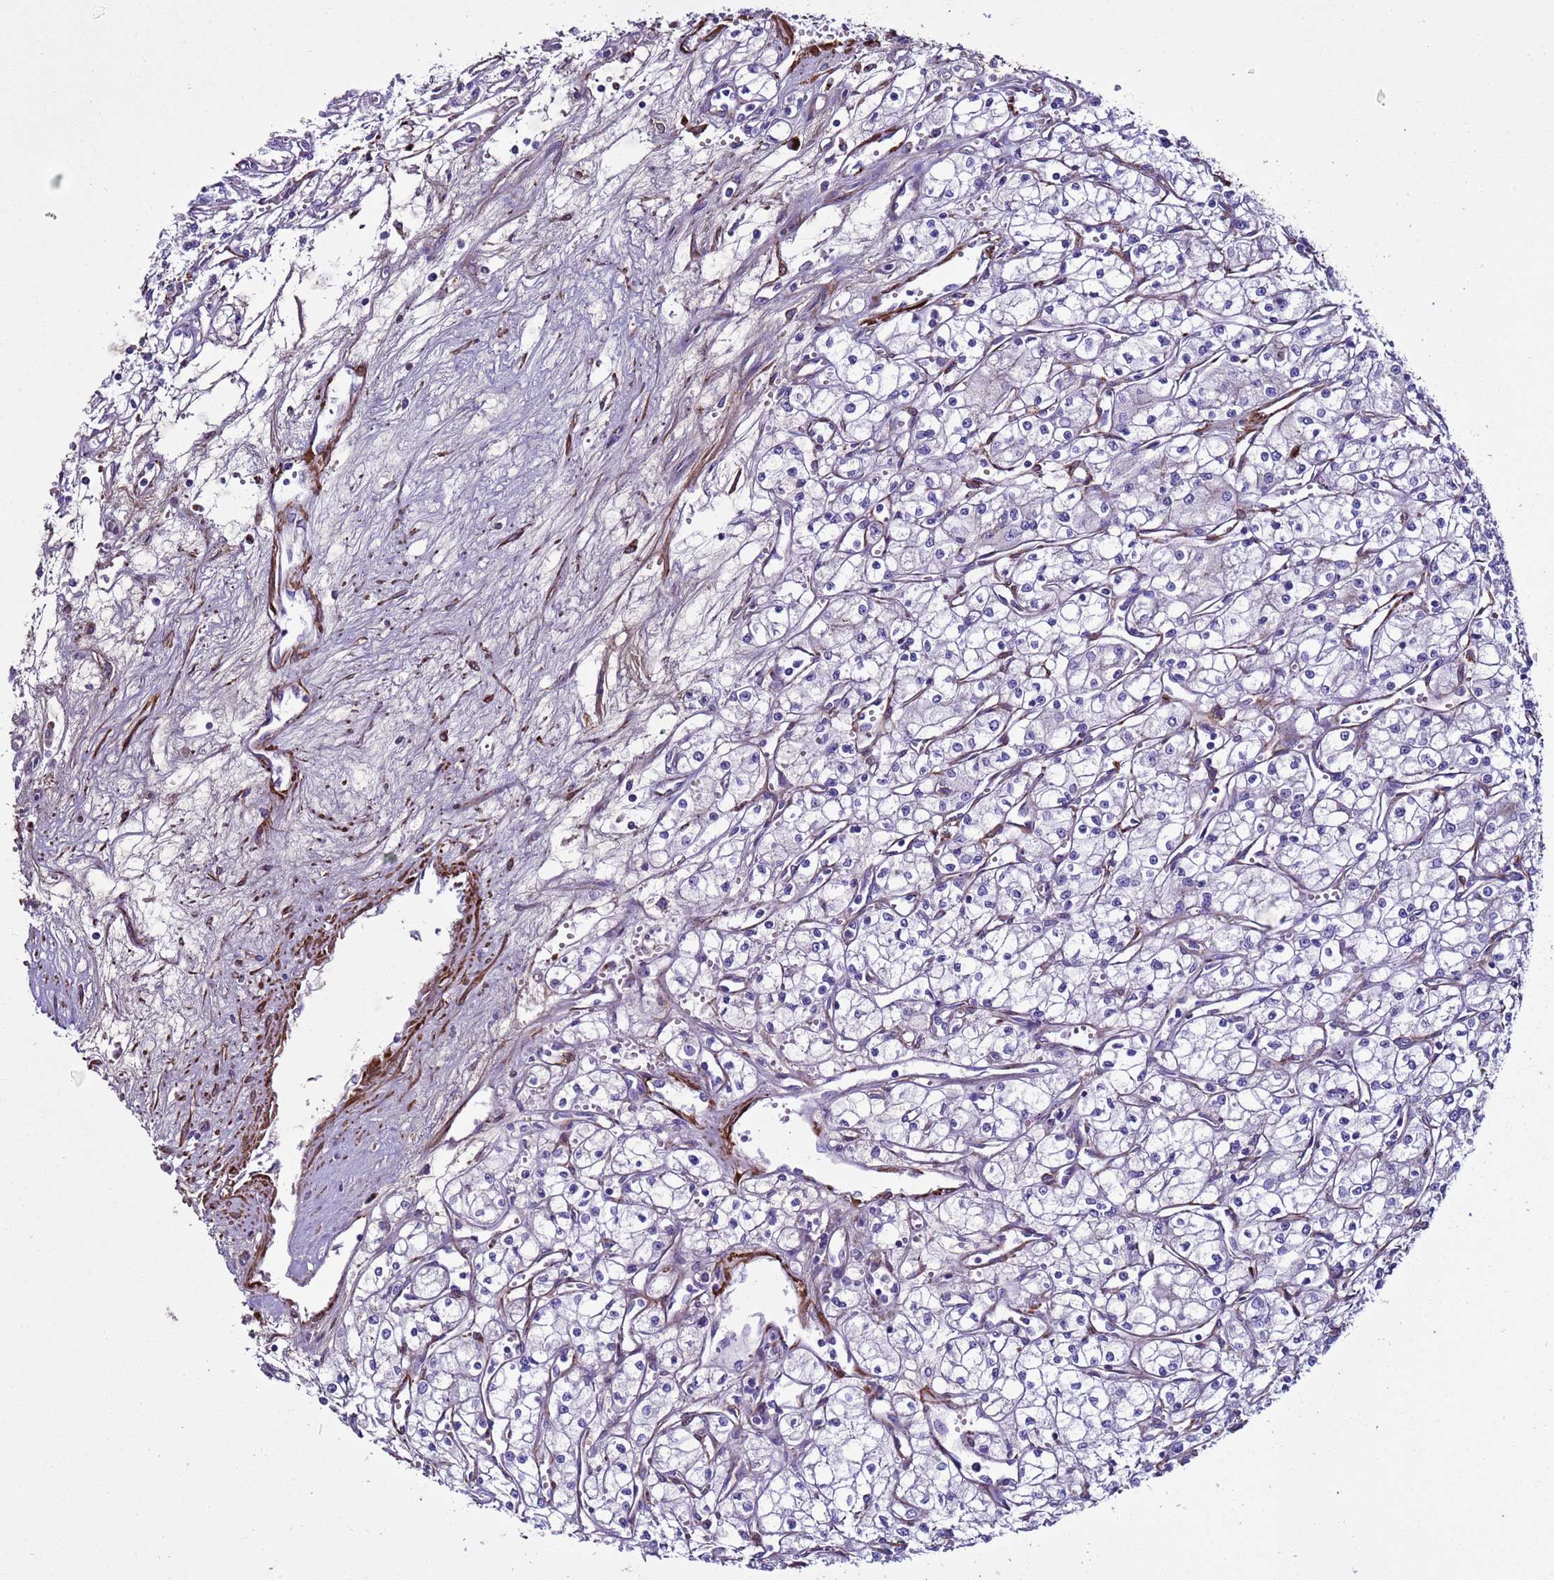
{"staining": {"intensity": "negative", "quantity": "none", "location": "none"}, "tissue": "renal cancer", "cell_type": "Tumor cells", "image_type": "cancer", "snomed": [{"axis": "morphology", "description": "Adenocarcinoma, NOS"}, {"axis": "topography", "description": "Kidney"}], "caption": "Immunohistochemistry micrograph of renal cancer stained for a protein (brown), which displays no staining in tumor cells. (Brightfield microscopy of DAB (3,3'-diaminobenzidine) immunohistochemistry (IHC) at high magnification).", "gene": "RABL2B", "patient": {"sex": "male", "age": 59}}